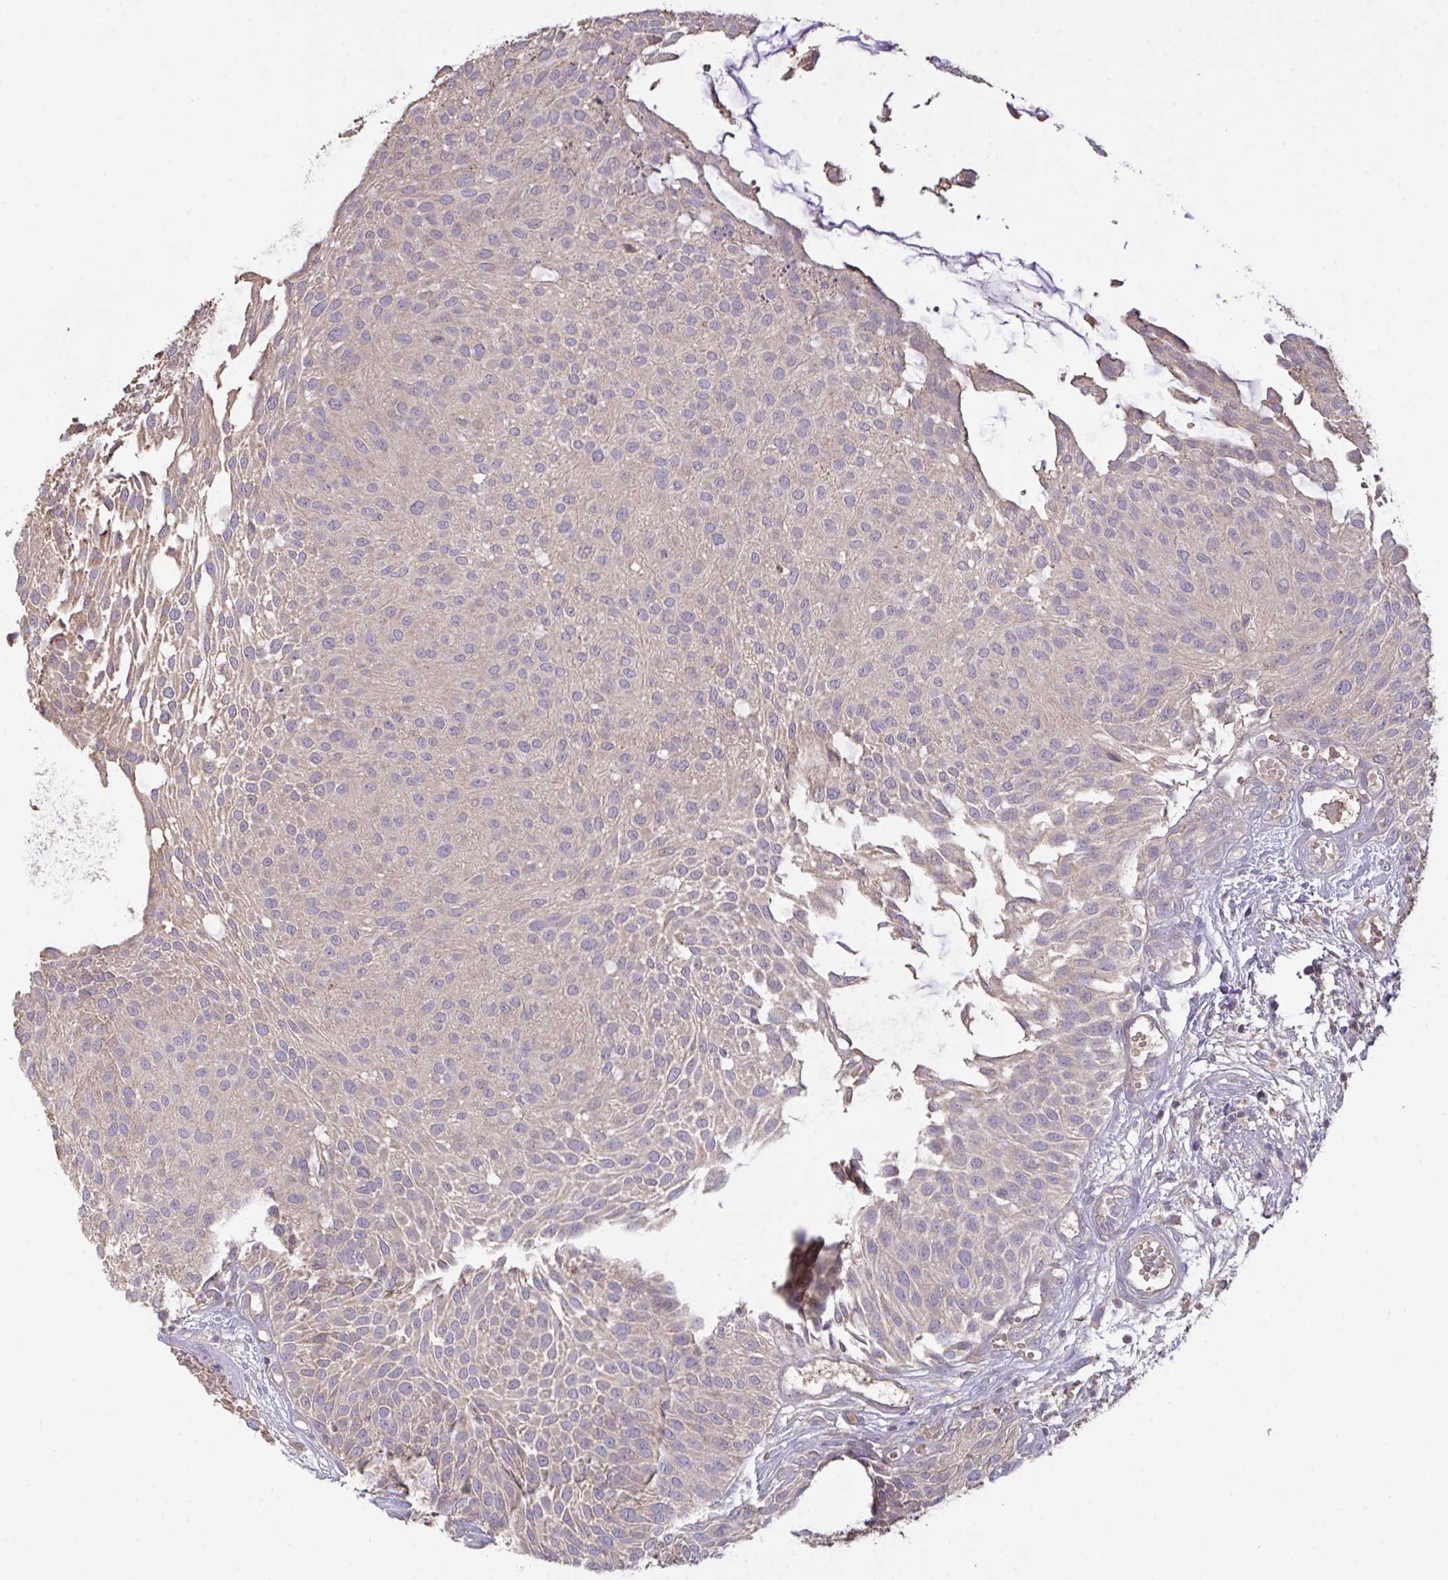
{"staining": {"intensity": "weak", "quantity": "25%-75%", "location": "cytoplasmic/membranous"}, "tissue": "urothelial cancer", "cell_type": "Tumor cells", "image_type": "cancer", "snomed": [{"axis": "morphology", "description": "Urothelial carcinoma, NOS"}, {"axis": "topography", "description": "Urinary bladder"}], "caption": "An immunohistochemistry (IHC) photomicrograph of neoplastic tissue is shown. Protein staining in brown shows weak cytoplasmic/membranous positivity in urothelial cancer within tumor cells.", "gene": "ZNF581", "patient": {"sex": "male", "age": 84}}